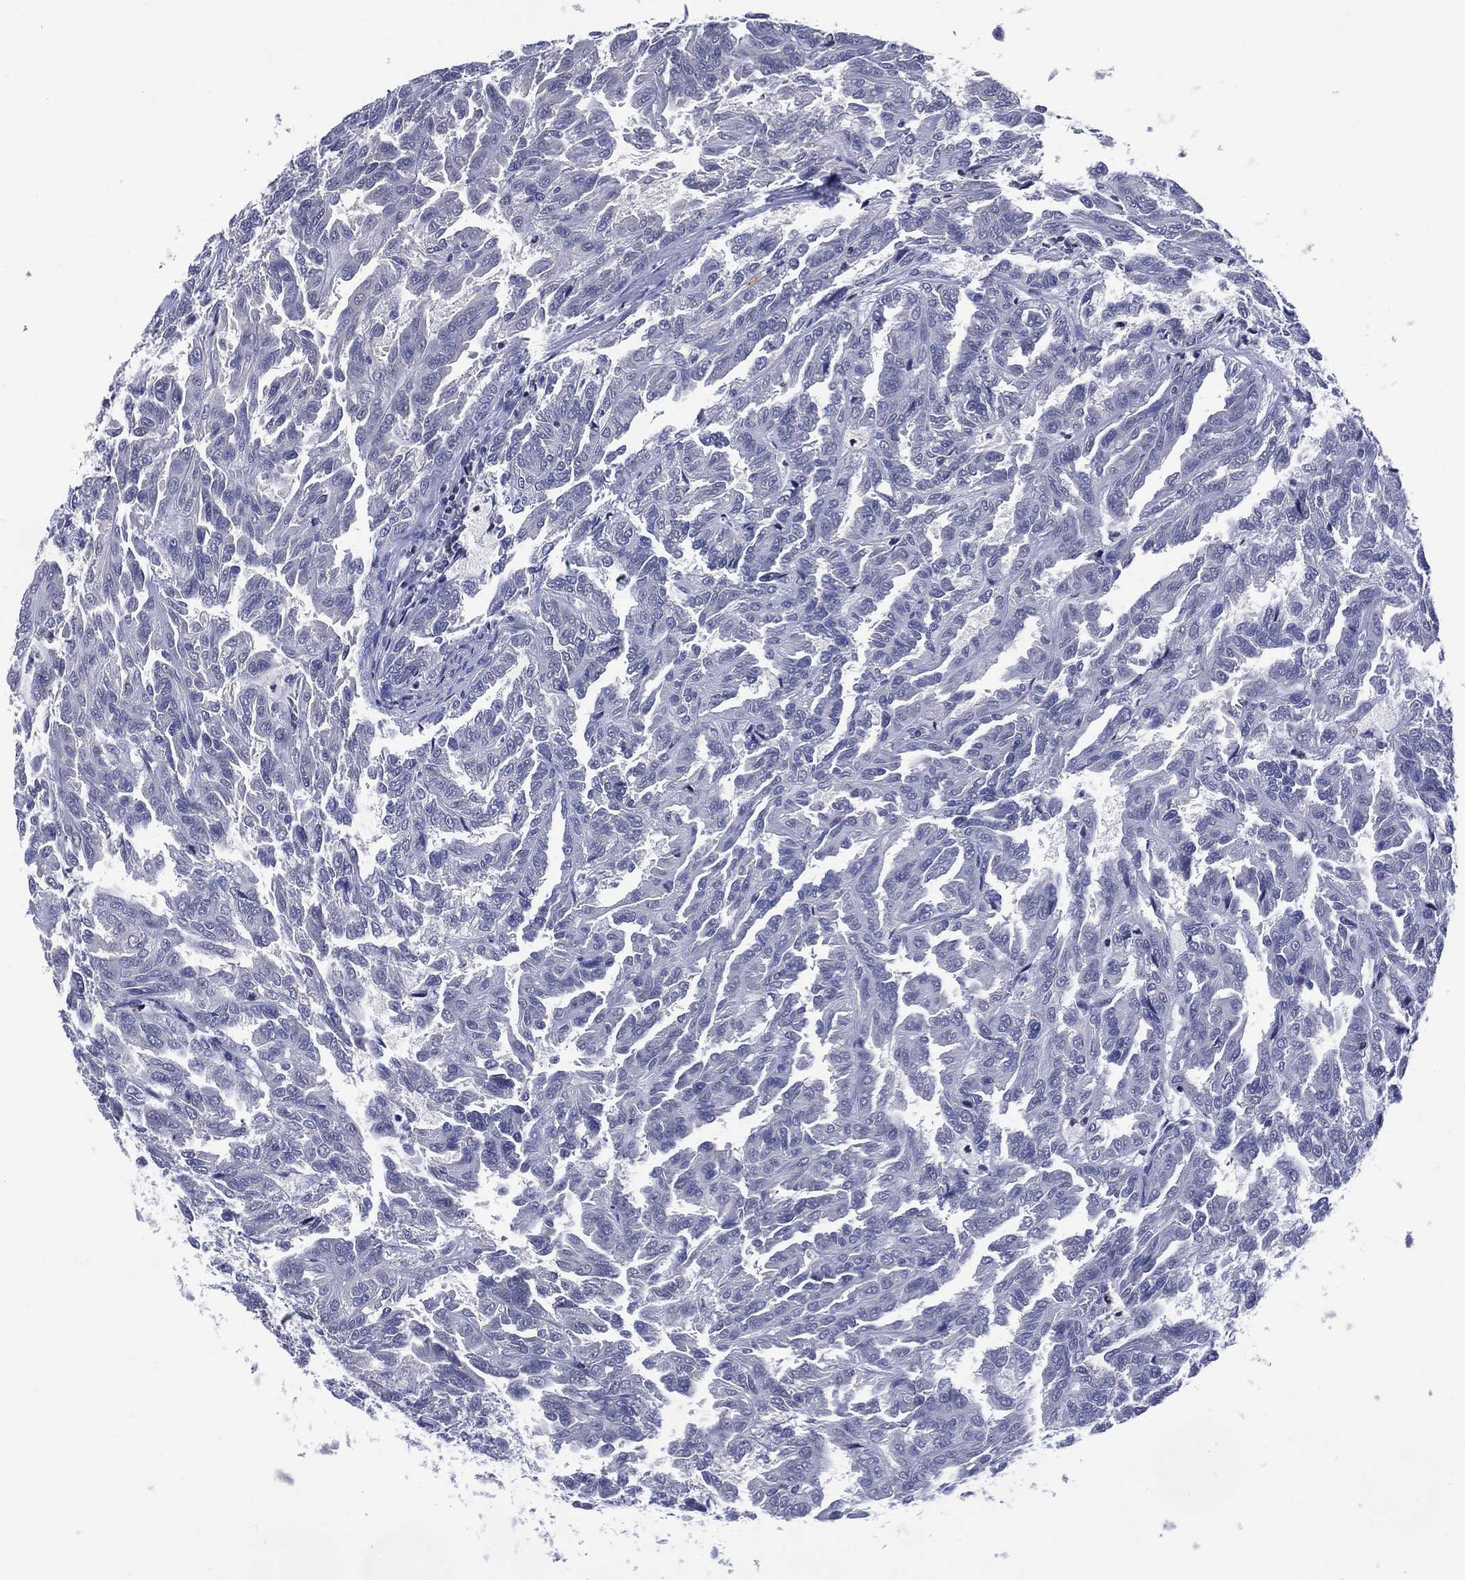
{"staining": {"intensity": "negative", "quantity": "none", "location": "none"}, "tissue": "renal cancer", "cell_type": "Tumor cells", "image_type": "cancer", "snomed": [{"axis": "morphology", "description": "Adenocarcinoma, NOS"}, {"axis": "topography", "description": "Kidney"}], "caption": "Tumor cells show no significant protein staining in renal adenocarcinoma.", "gene": "USP26", "patient": {"sex": "male", "age": 79}}